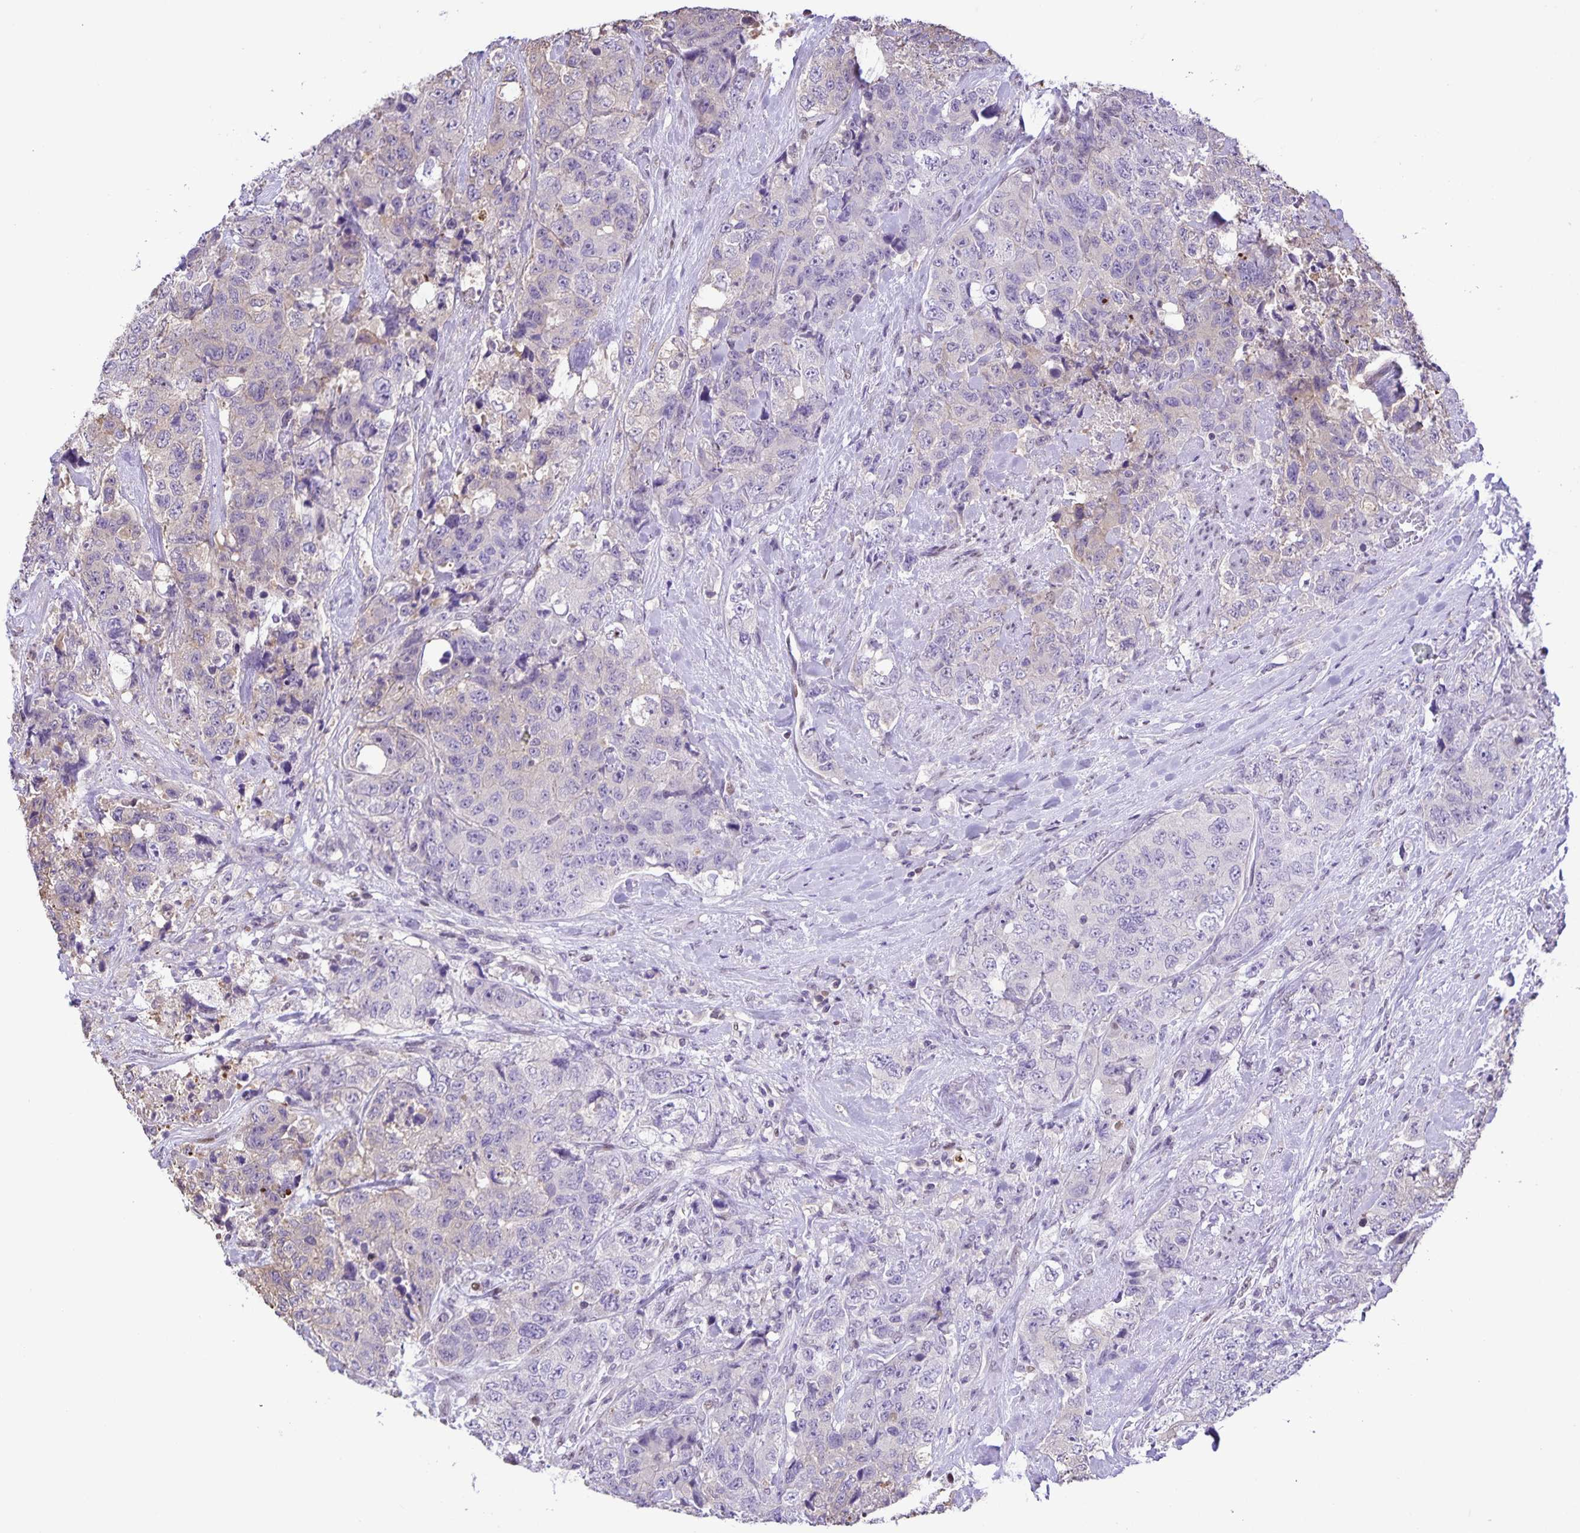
{"staining": {"intensity": "negative", "quantity": "none", "location": "none"}, "tissue": "urothelial cancer", "cell_type": "Tumor cells", "image_type": "cancer", "snomed": [{"axis": "morphology", "description": "Urothelial carcinoma, High grade"}, {"axis": "topography", "description": "Urinary bladder"}], "caption": "High magnification brightfield microscopy of high-grade urothelial carcinoma stained with DAB (3,3'-diaminobenzidine) (brown) and counterstained with hematoxylin (blue): tumor cells show no significant expression.", "gene": "ONECUT2", "patient": {"sex": "female", "age": 78}}